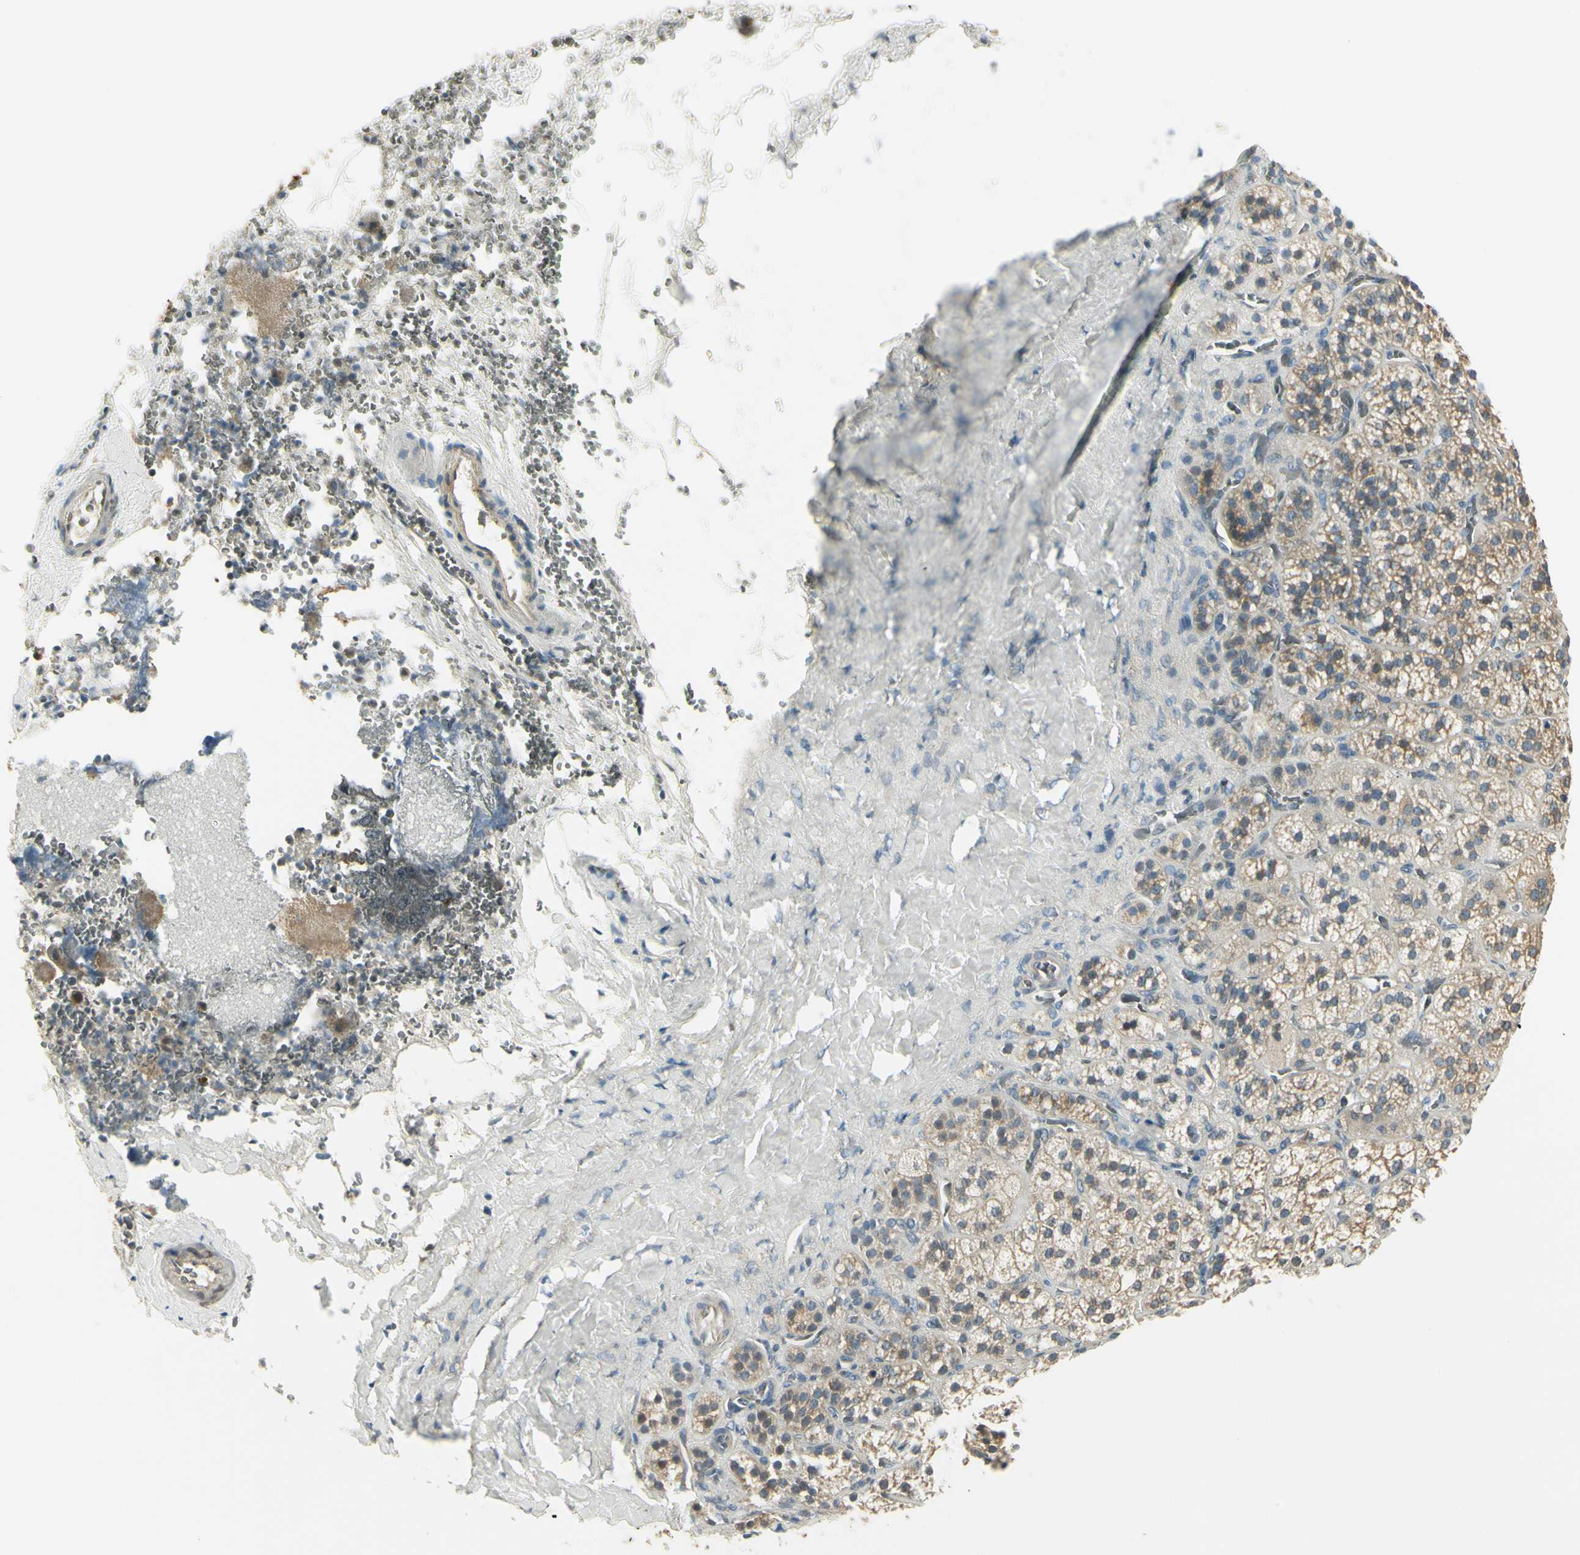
{"staining": {"intensity": "weak", "quantity": ">75%", "location": "cytoplasmic/membranous"}, "tissue": "adrenal gland", "cell_type": "Glandular cells", "image_type": "normal", "snomed": [{"axis": "morphology", "description": "Normal tissue, NOS"}, {"axis": "topography", "description": "Adrenal gland"}], "caption": "Glandular cells show weak cytoplasmic/membranous positivity in approximately >75% of cells in unremarkable adrenal gland.", "gene": "IGDCC4", "patient": {"sex": "female", "age": 71}}